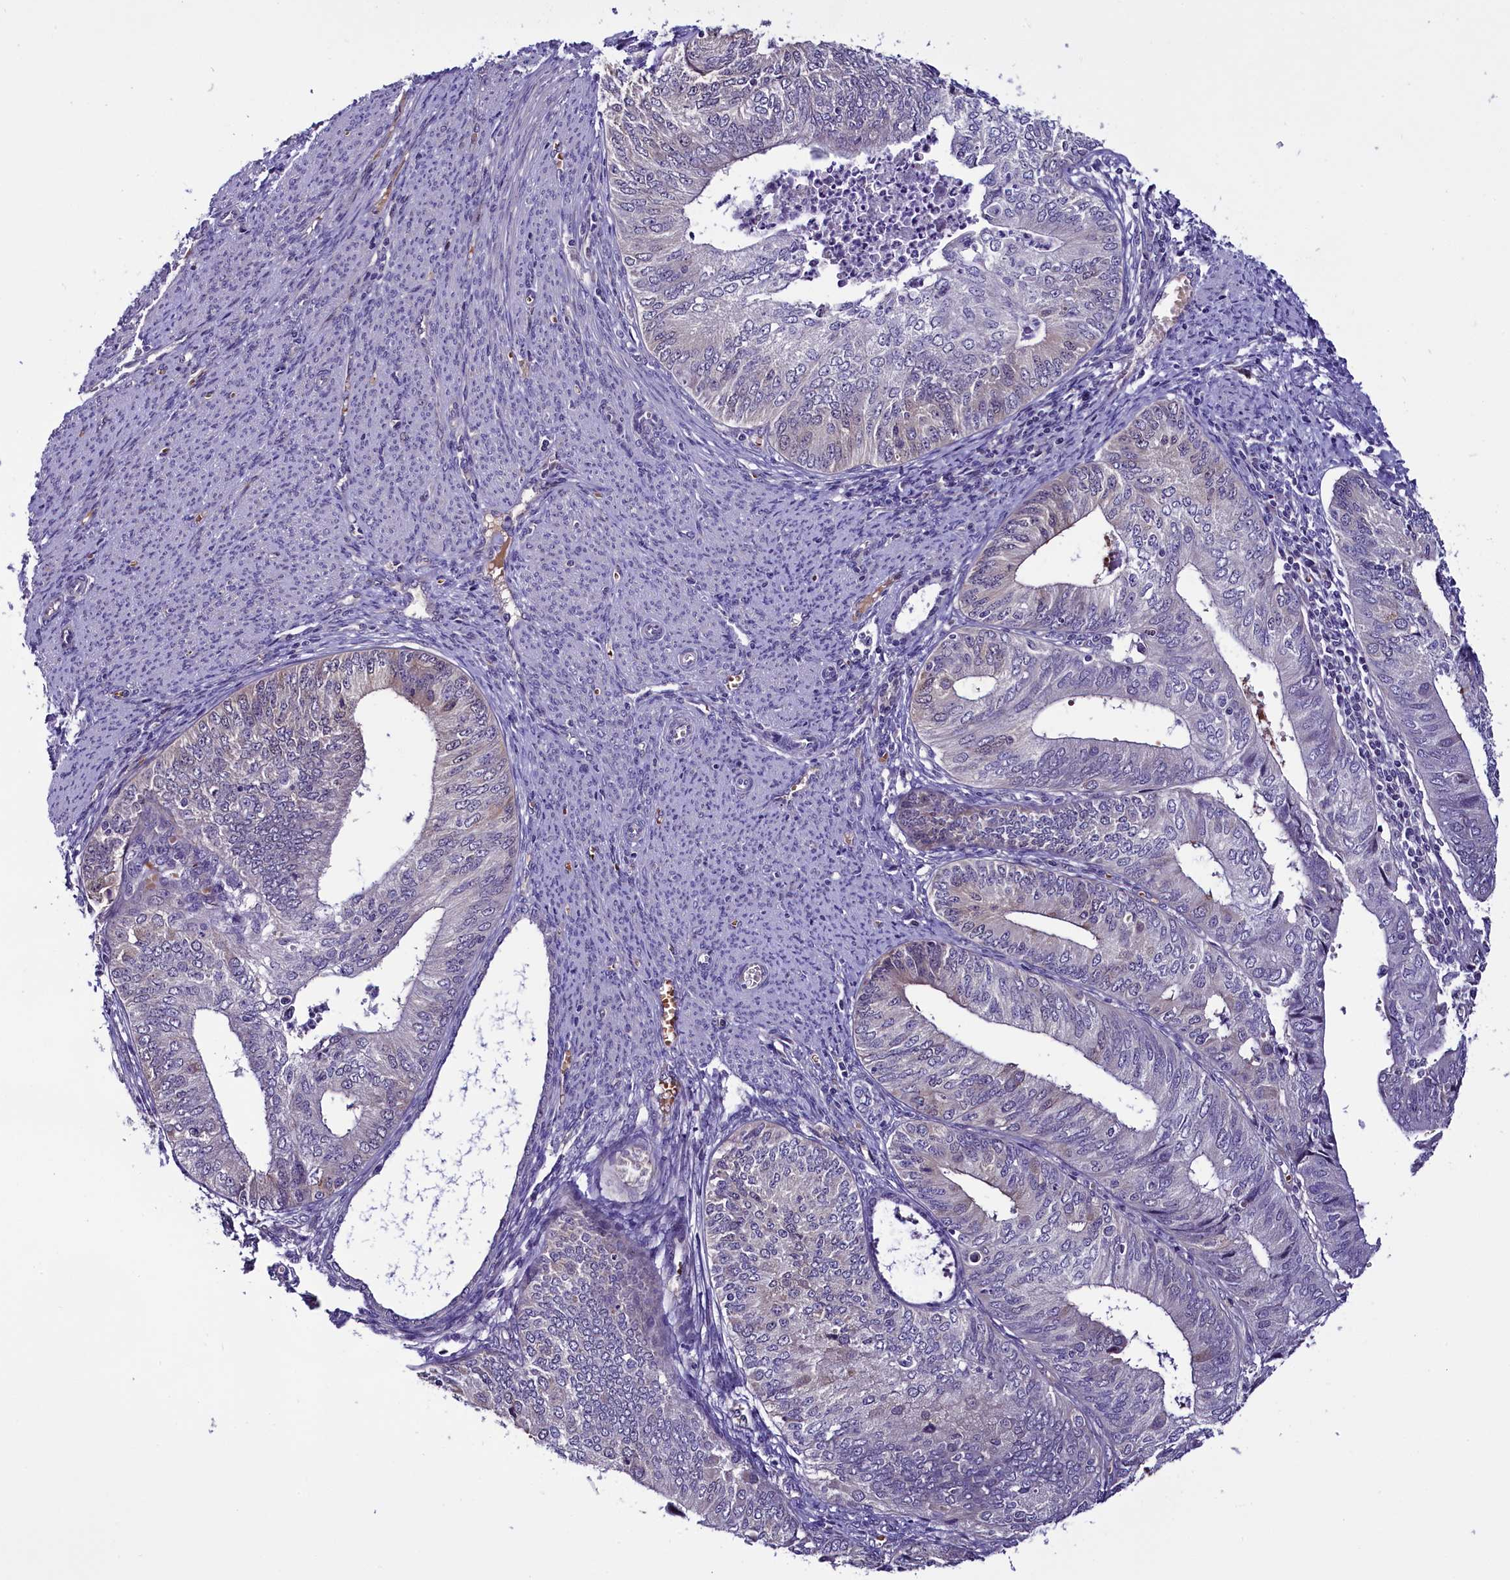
{"staining": {"intensity": "negative", "quantity": "none", "location": "none"}, "tissue": "endometrial cancer", "cell_type": "Tumor cells", "image_type": "cancer", "snomed": [{"axis": "morphology", "description": "Adenocarcinoma, NOS"}, {"axis": "topography", "description": "Endometrium"}], "caption": "Immunohistochemistry histopathology image of human endometrial adenocarcinoma stained for a protein (brown), which exhibits no staining in tumor cells. (DAB immunohistochemistry (IHC) with hematoxylin counter stain).", "gene": "C9orf40", "patient": {"sex": "female", "age": 68}}